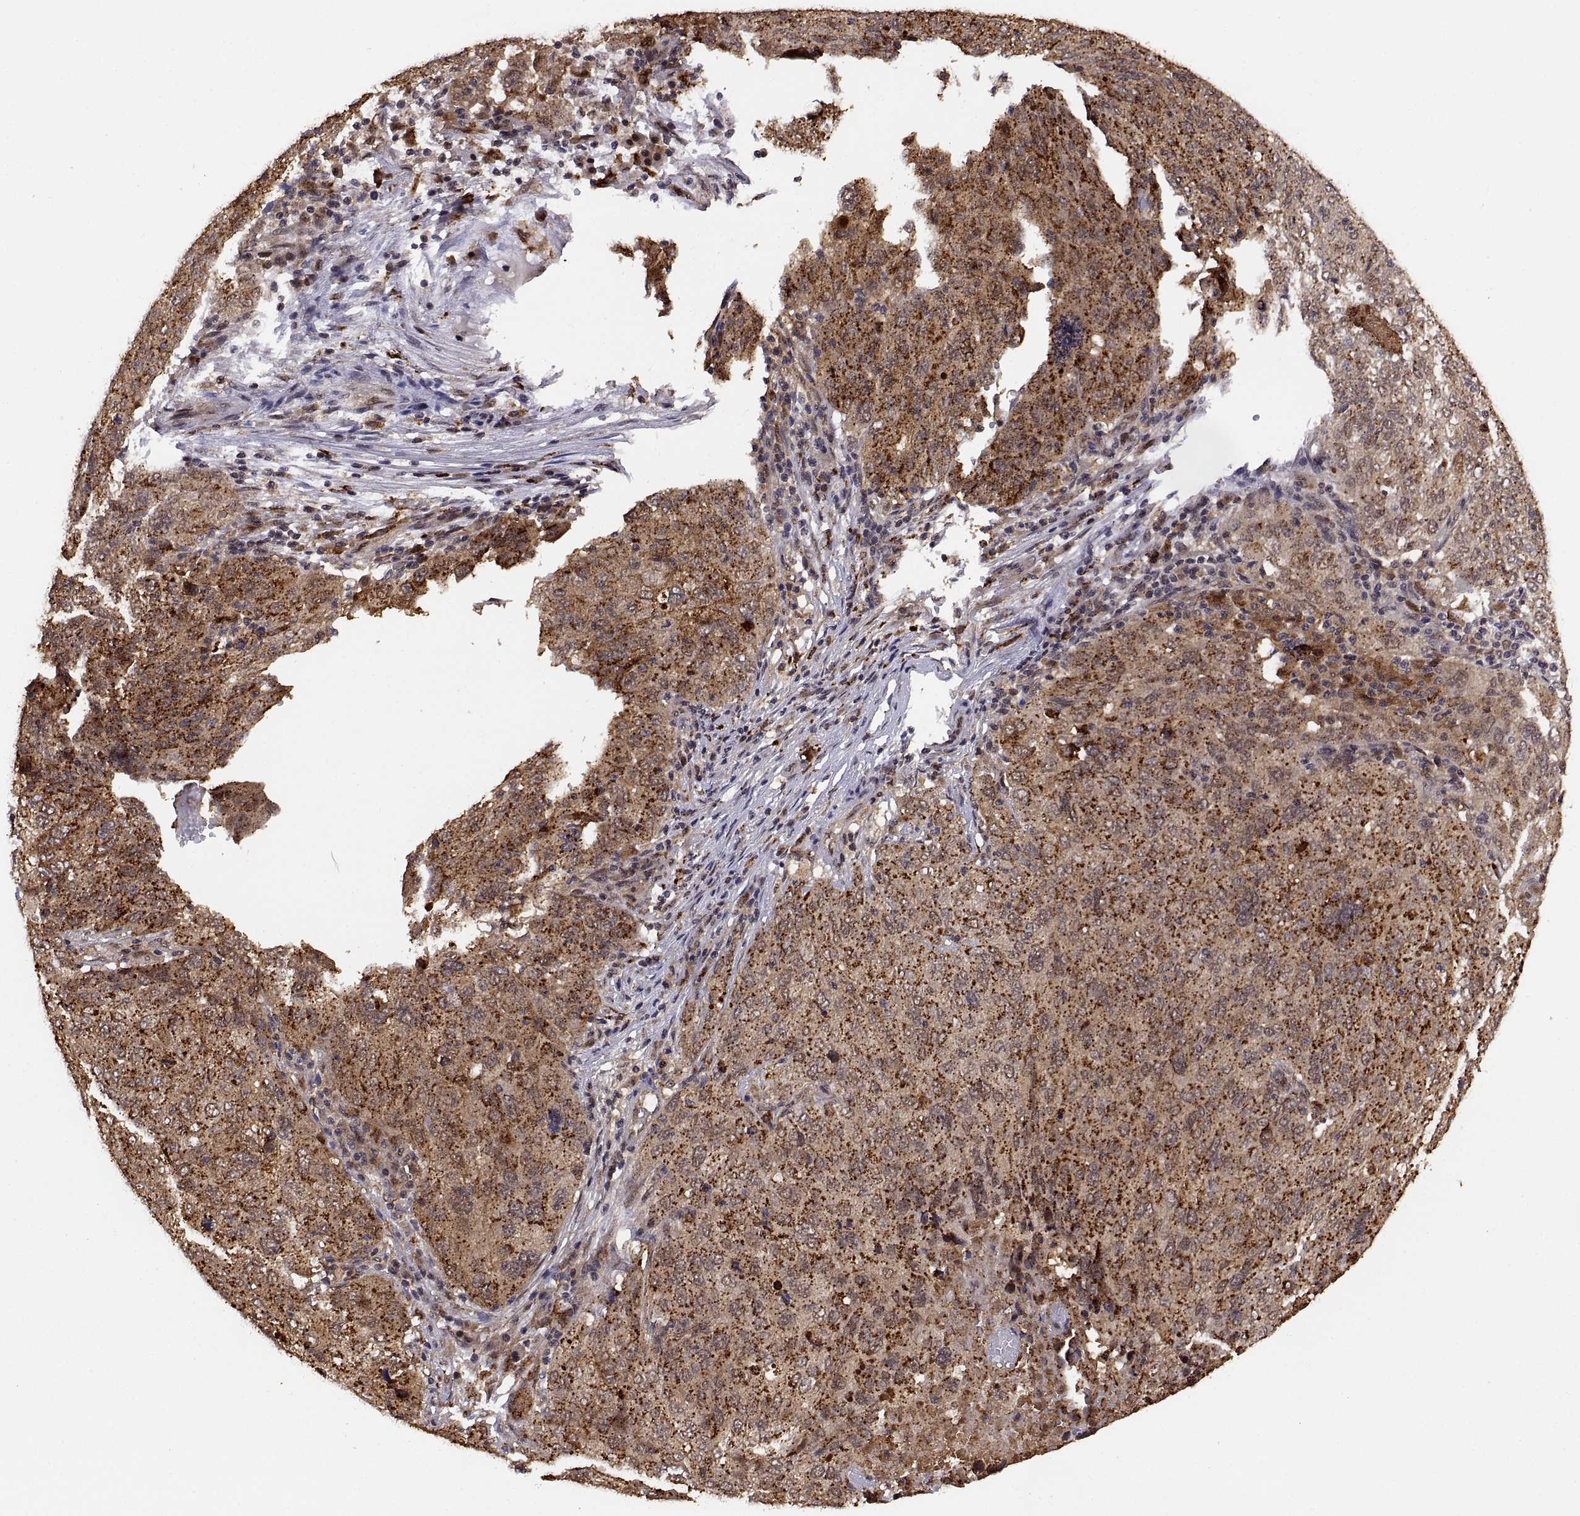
{"staining": {"intensity": "moderate", "quantity": ">75%", "location": "cytoplasmic/membranous"}, "tissue": "ovarian cancer", "cell_type": "Tumor cells", "image_type": "cancer", "snomed": [{"axis": "morphology", "description": "Carcinoma, endometroid"}, {"axis": "topography", "description": "Ovary"}], "caption": "Human endometroid carcinoma (ovarian) stained with a brown dye displays moderate cytoplasmic/membranous positive staining in about >75% of tumor cells.", "gene": "PSMC2", "patient": {"sex": "female", "age": 58}}